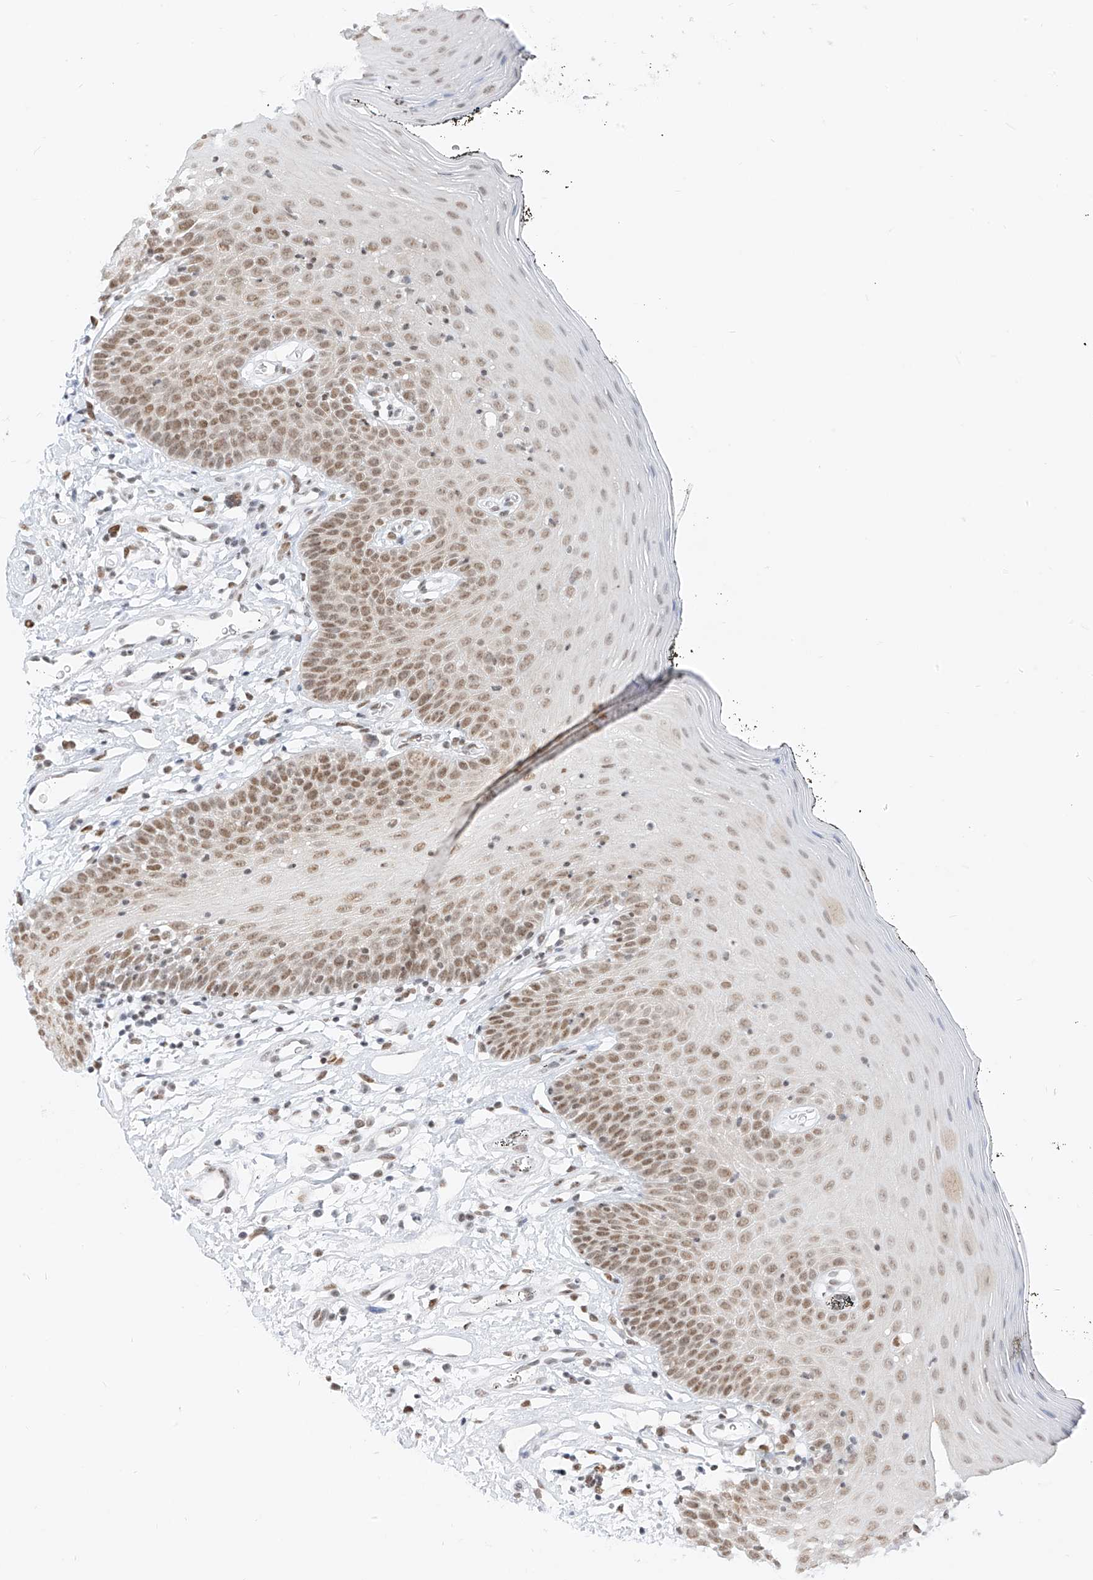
{"staining": {"intensity": "moderate", "quantity": ">75%", "location": "nuclear"}, "tissue": "oral mucosa", "cell_type": "Squamous epithelial cells", "image_type": "normal", "snomed": [{"axis": "morphology", "description": "Normal tissue, NOS"}, {"axis": "topography", "description": "Oral tissue"}], "caption": "Oral mucosa stained with a brown dye shows moderate nuclear positive expression in approximately >75% of squamous epithelial cells.", "gene": "SMARCA2", "patient": {"sex": "male", "age": 74}}